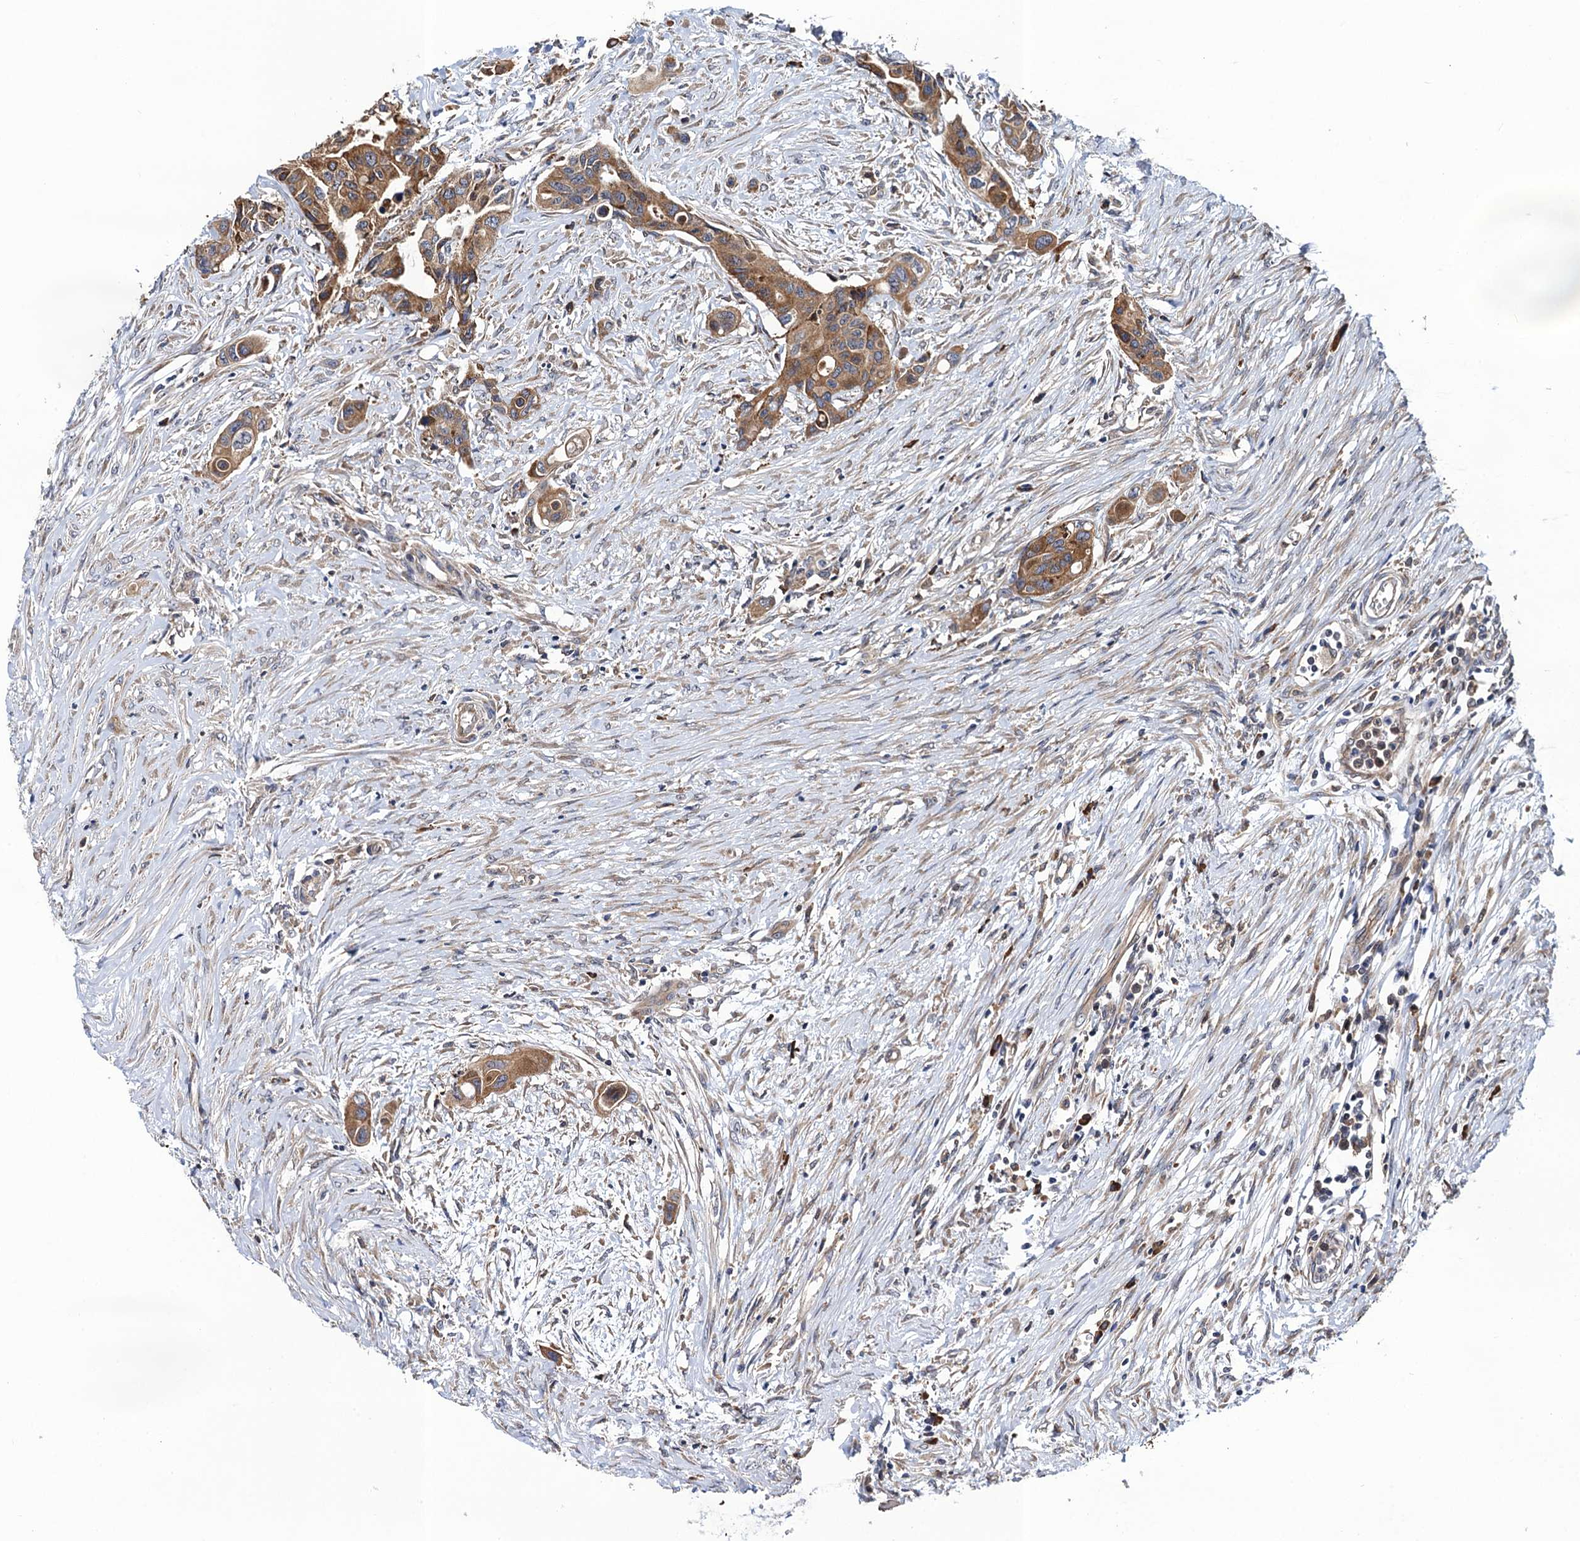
{"staining": {"intensity": "moderate", "quantity": ">75%", "location": "cytoplasmic/membranous"}, "tissue": "colorectal cancer", "cell_type": "Tumor cells", "image_type": "cancer", "snomed": [{"axis": "morphology", "description": "Adenocarcinoma, NOS"}, {"axis": "topography", "description": "Colon"}], "caption": "Moderate cytoplasmic/membranous expression for a protein is appreciated in approximately >75% of tumor cells of colorectal cancer (adenocarcinoma) using IHC.", "gene": "PGLS", "patient": {"sex": "male", "age": 77}}